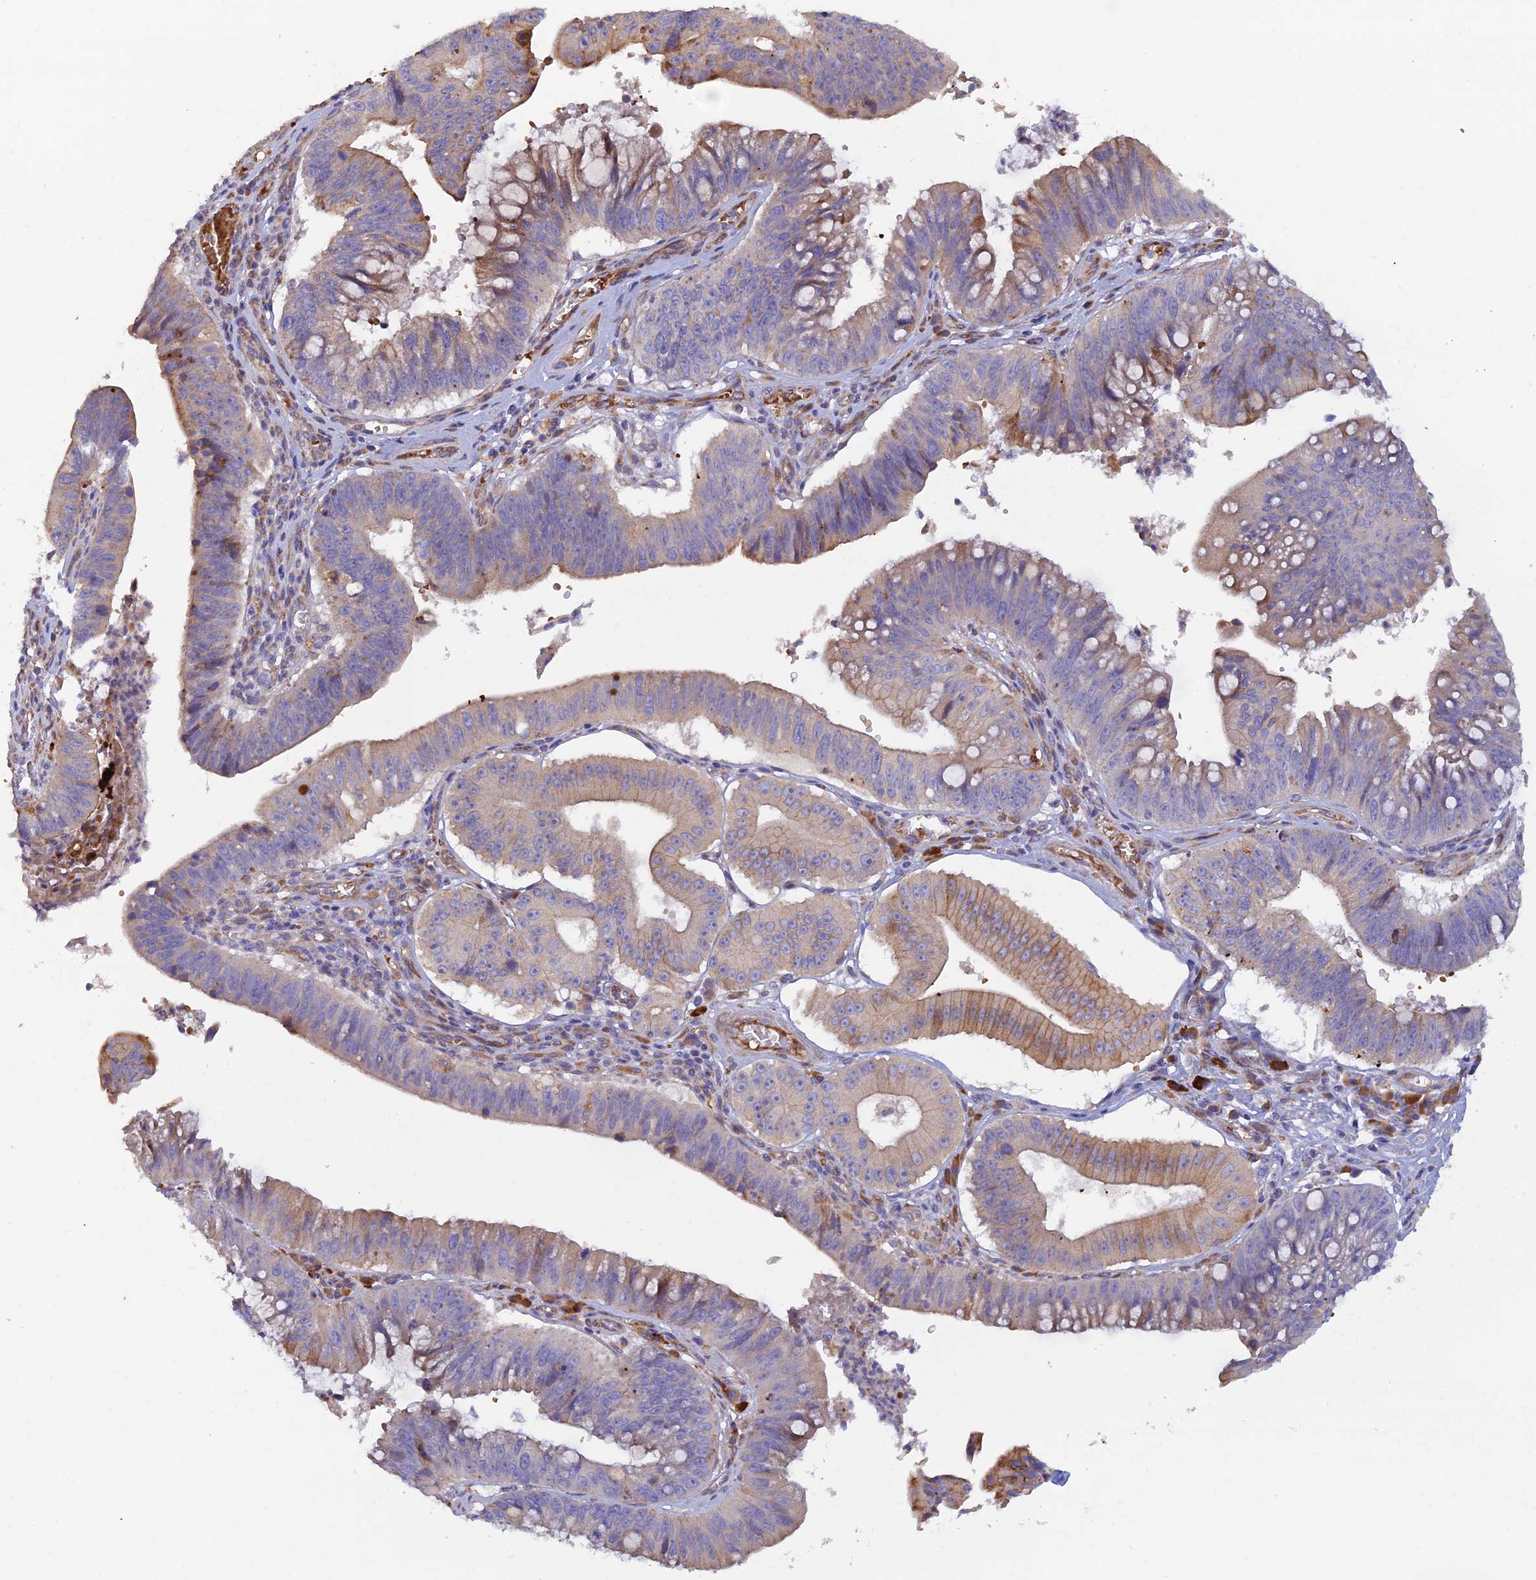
{"staining": {"intensity": "moderate", "quantity": "<25%", "location": "cytoplasmic/membranous"}, "tissue": "stomach cancer", "cell_type": "Tumor cells", "image_type": "cancer", "snomed": [{"axis": "morphology", "description": "Adenocarcinoma, NOS"}, {"axis": "topography", "description": "Stomach"}], "caption": "Immunohistochemical staining of stomach cancer reveals moderate cytoplasmic/membranous protein expression in approximately <25% of tumor cells.", "gene": "GMCL1", "patient": {"sex": "male", "age": 59}}